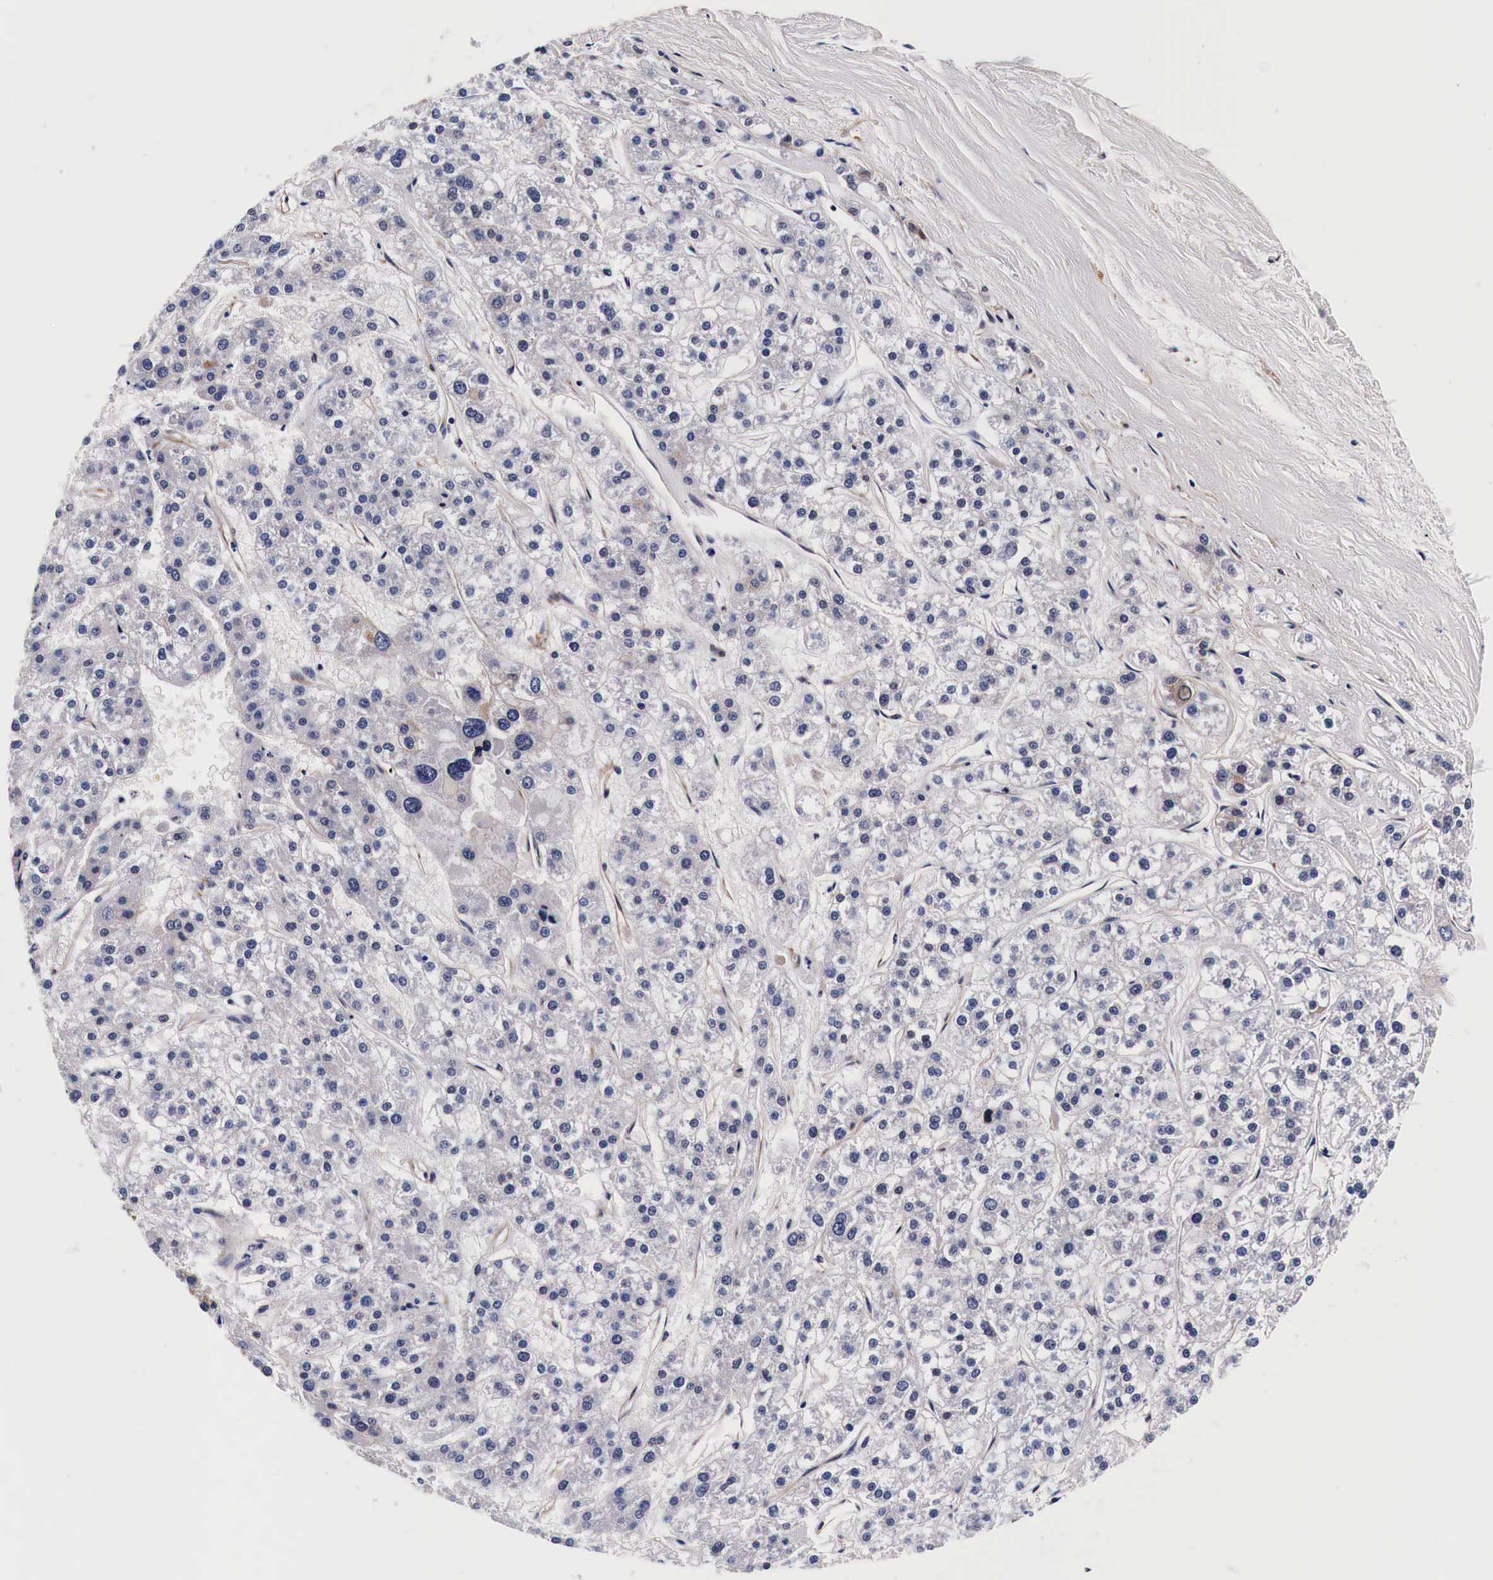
{"staining": {"intensity": "weak", "quantity": "<25%", "location": "cytoplasmic/membranous"}, "tissue": "liver cancer", "cell_type": "Tumor cells", "image_type": "cancer", "snomed": [{"axis": "morphology", "description": "Carcinoma, Hepatocellular, NOS"}, {"axis": "topography", "description": "Liver"}], "caption": "DAB immunohistochemical staining of human liver cancer (hepatocellular carcinoma) shows no significant positivity in tumor cells.", "gene": "HSPB1", "patient": {"sex": "female", "age": 85}}